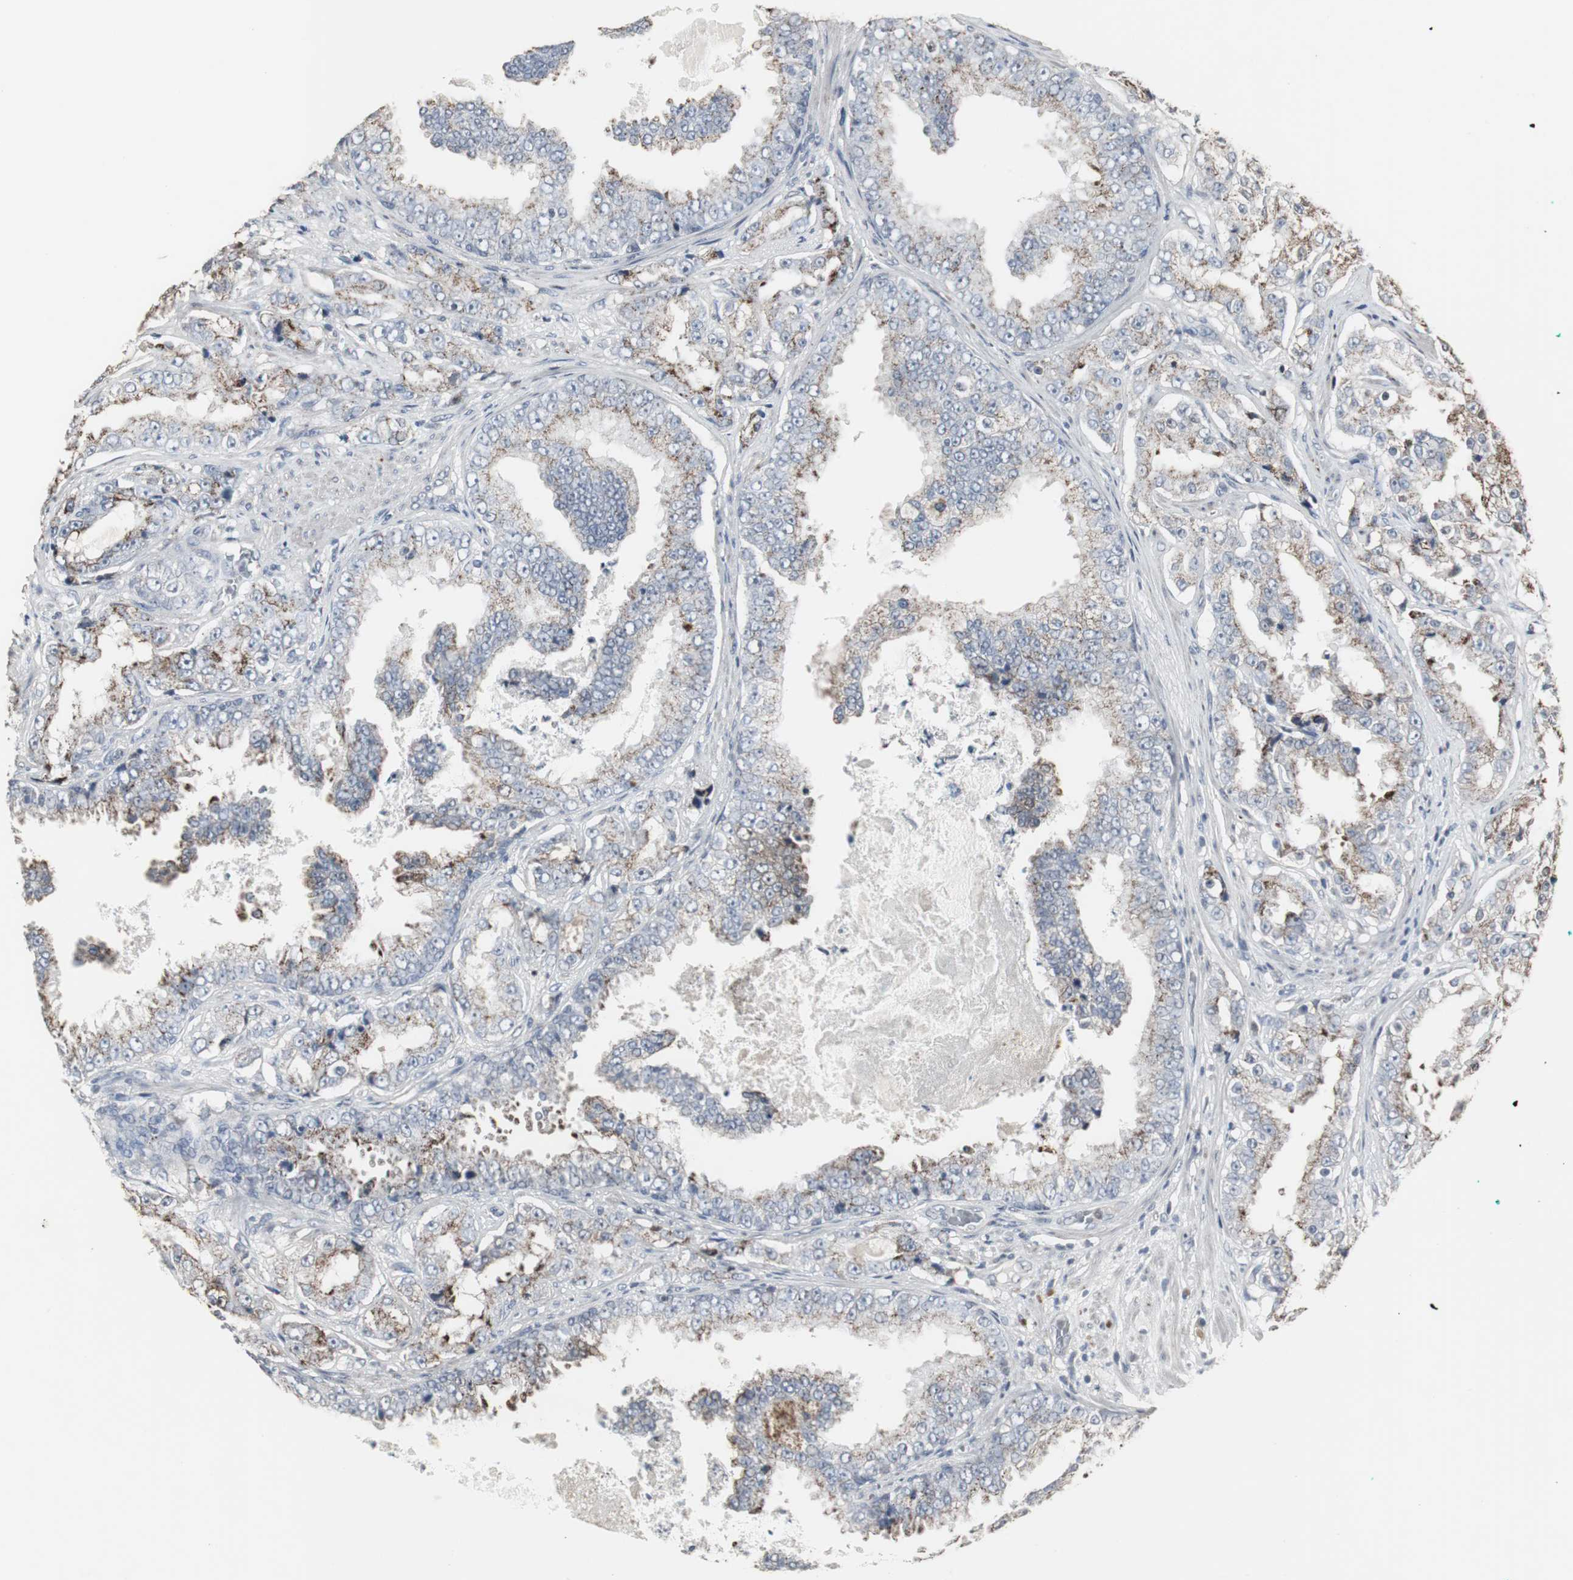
{"staining": {"intensity": "moderate", "quantity": ">75%", "location": "cytoplasmic/membranous"}, "tissue": "prostate cancer", "cell_type": "Tumor cells", "image_type": "cancer", "snomed": [{"axis": "morphology", "description": "Adenocarcinoma, High grade"}, {"axis": "topography", "description": "Prostate"}], "caption": "Immunohistochemical staining of human prostate cancer (high-grade adenocarcinoma) shows medium levels of moderate cytoplasmic/membranous protein positivity in about >75% of tumor cells. (Stains: DAB (3,3'-diaminobenzidine) in brown, nuclei in blue, Microscopy: brightfield microscopy at high magnification).", "gene": "ACAA1", "patient": {"sex": "male", "age": 73}}